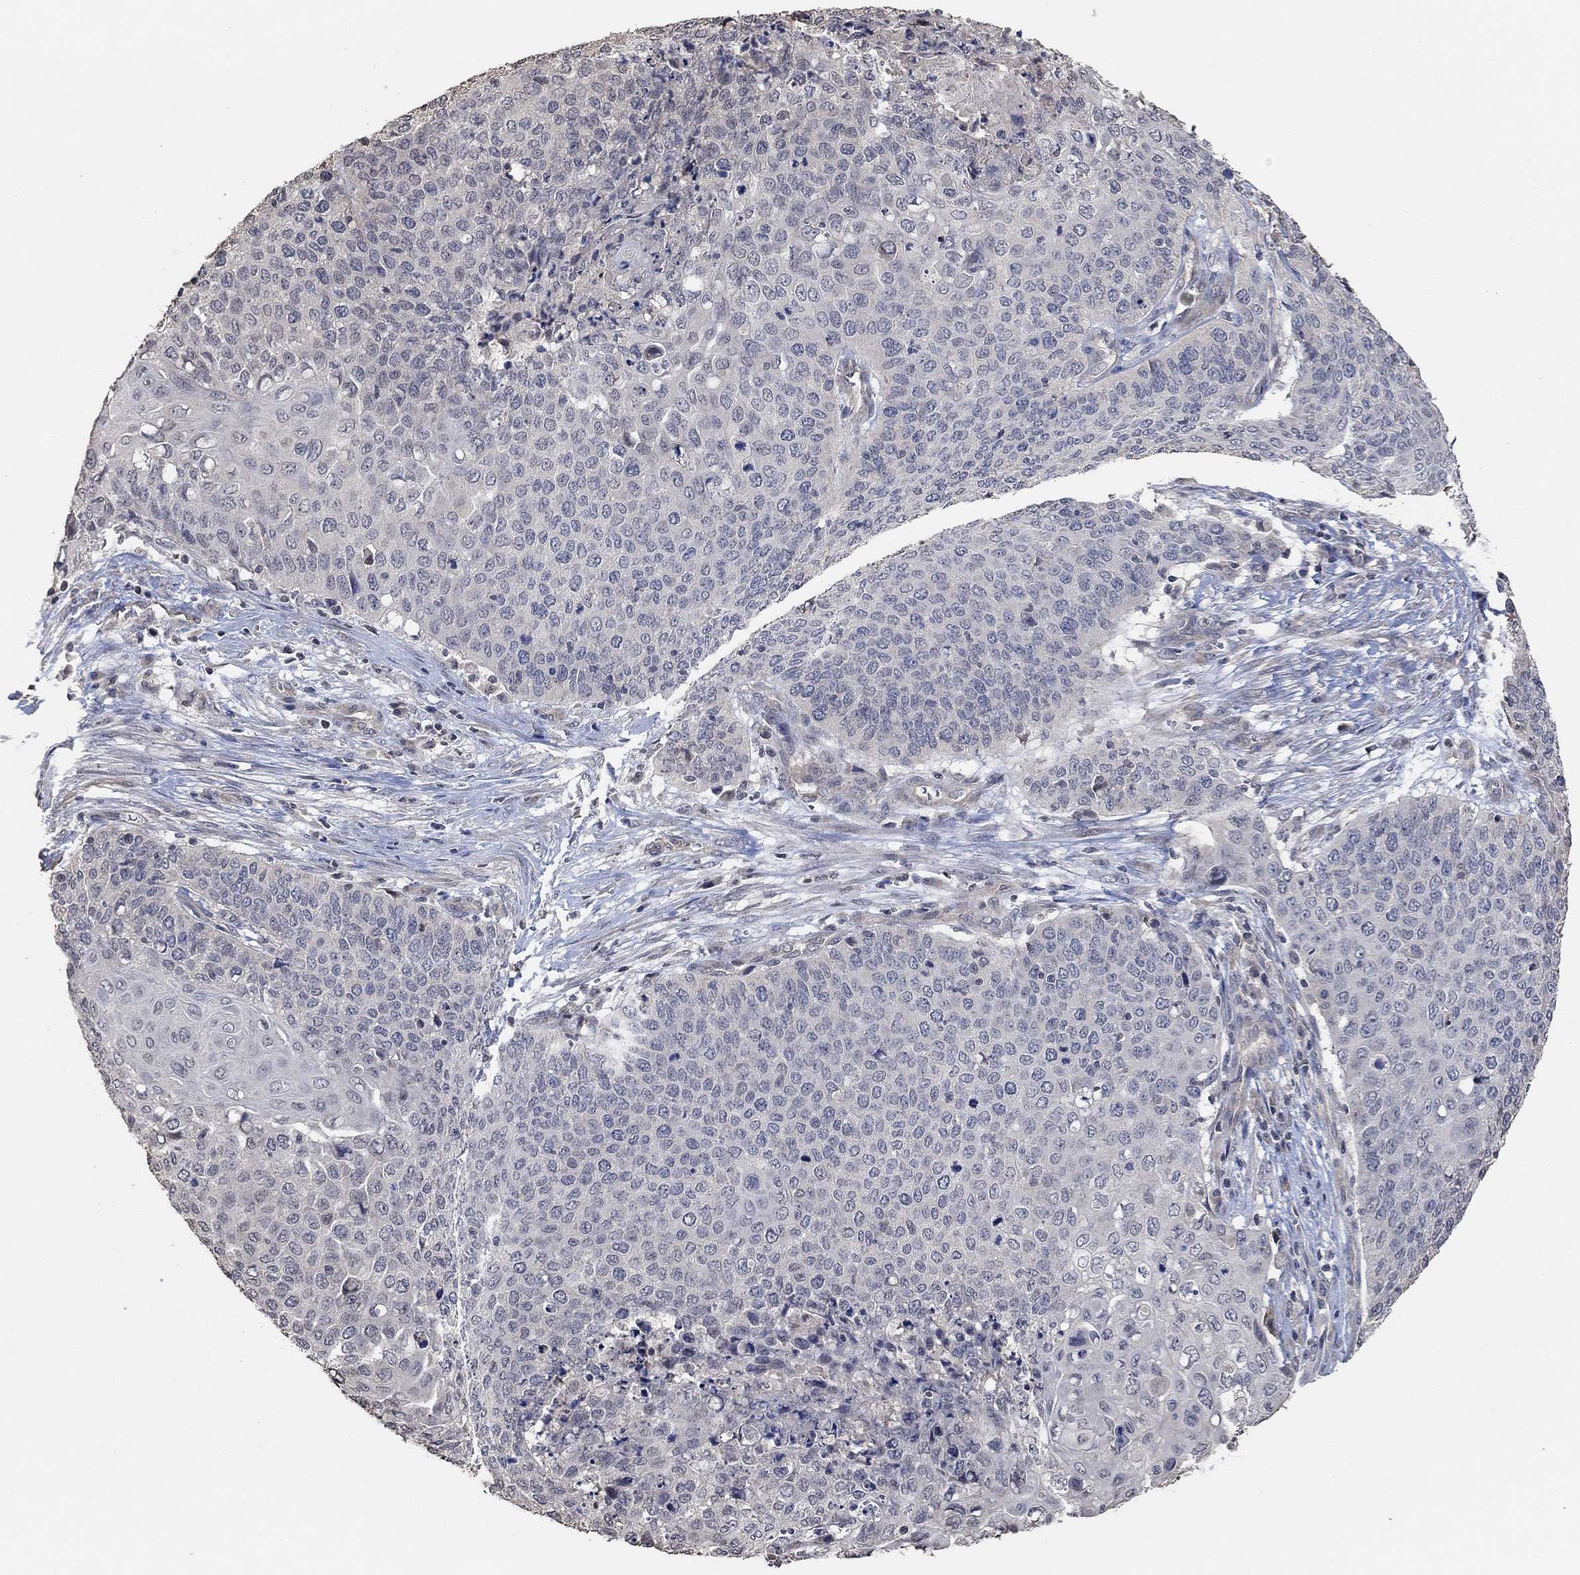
{"staining": {"intensity": "negative", "quantity": "none", "location": "none"}, "tissue": "cervical cancer", "cell_type": "Tumor cells", "image_type": "cancer", "snomed": [{"axis": "morphology", "description": "Squamous cell carcinoma, NOS"}, {"axis": "topography", "description": "Cervix"}], "caption": "Immunohistochemical staining of human cervical cancer (squamous cell carcinoma) exhibits no significant staining in tumor cells.", "gene": "UNC5B", "patient": {"sex": "female", "age": 39}}